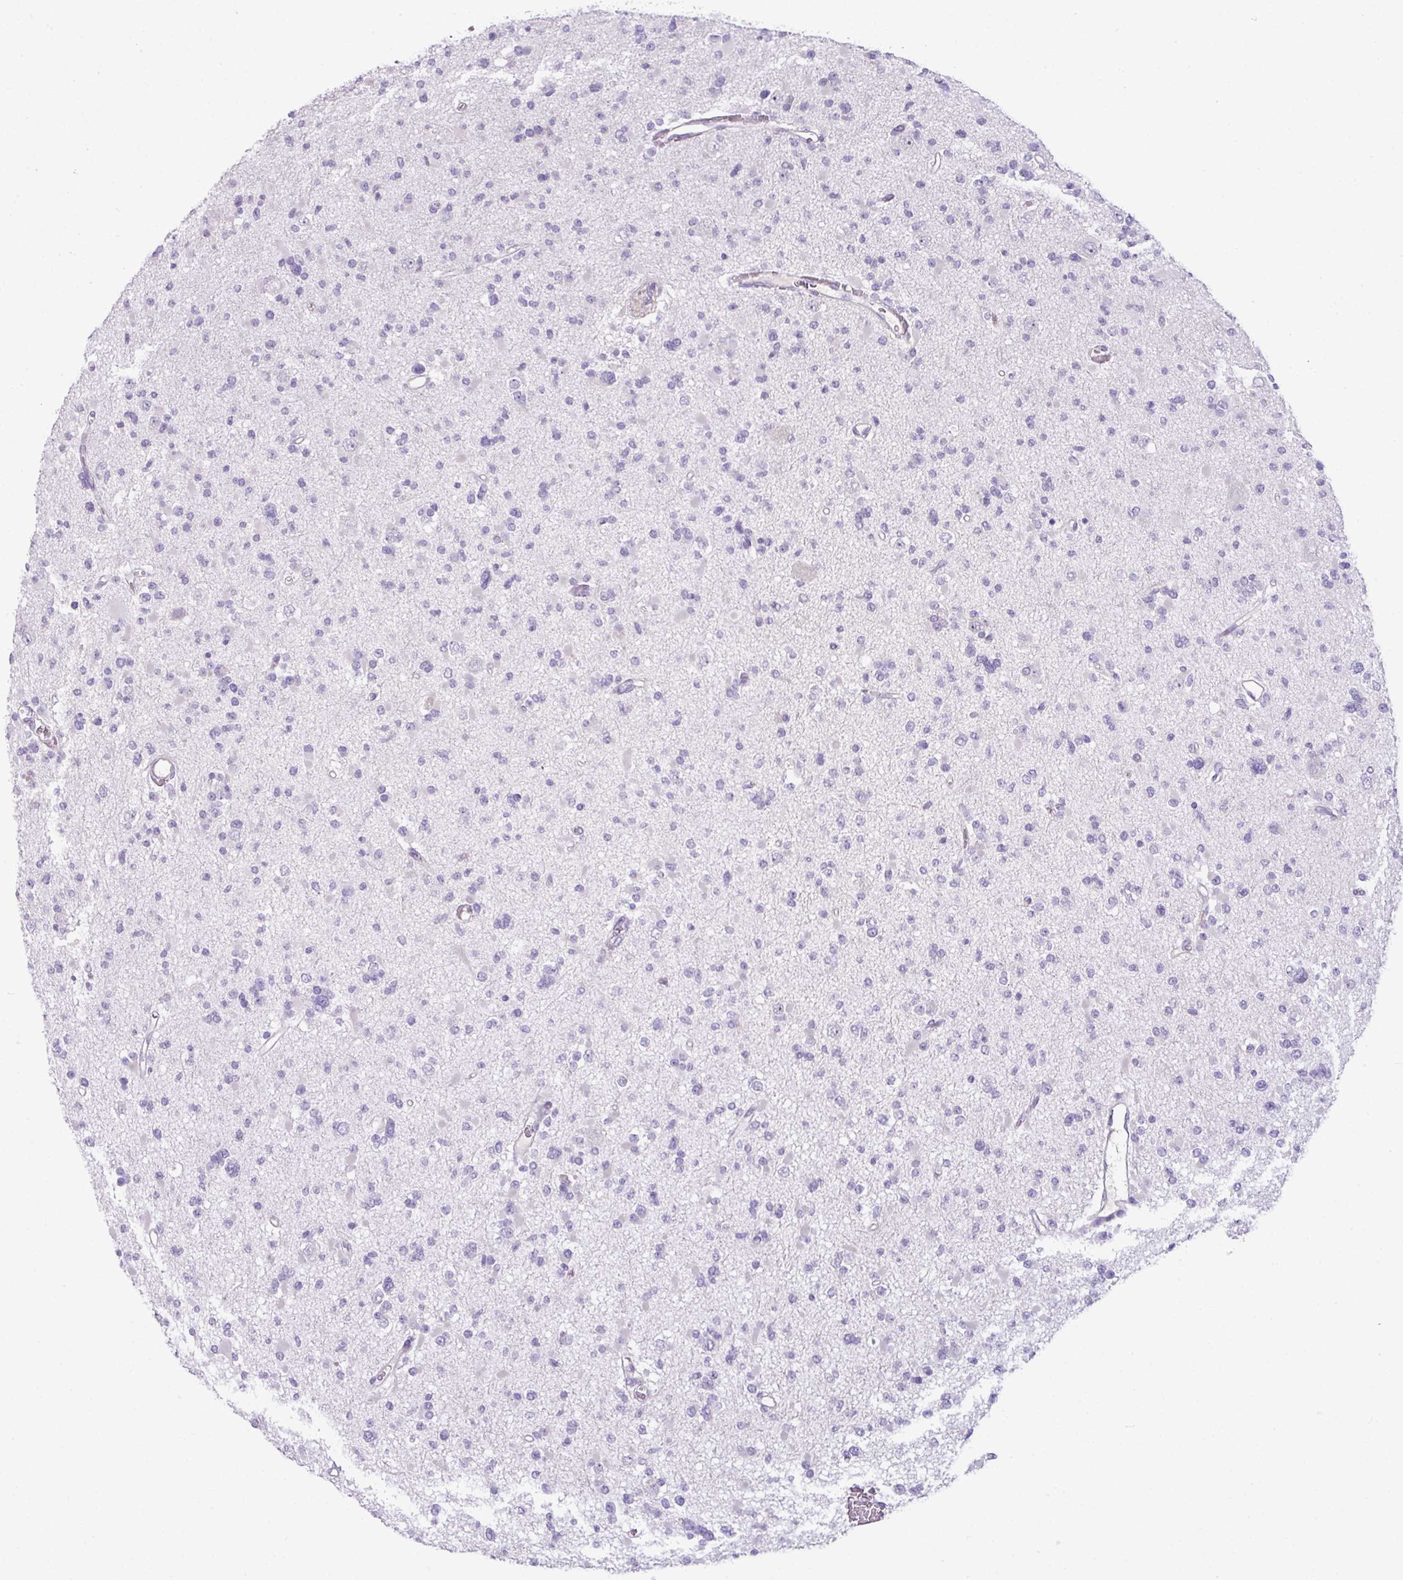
{"staining": {"intensity": "negative", "quantity": "none", "location": "none"}, "tissue": "glioma", "cell_type": "Tumor cells", "image_type": "cancer", "snomed": [{"axis": "morphology", "description": "Glioma, malignant, Low grade"}, {"axis": "topography", "description": "Brain"}], "caption": "Immunohistochemistry photomicrograph of neoplastic tissue: human glioma stained with DAB (3,3'-diaminobenzidine) reveals no significant protein positivity in tumor cells. (Brightfield microscopy of DAB immunohistochemistry (IHC) at high magnification).", "gene": "RGS21", "patient": {"sex": "female", "age": 22}}